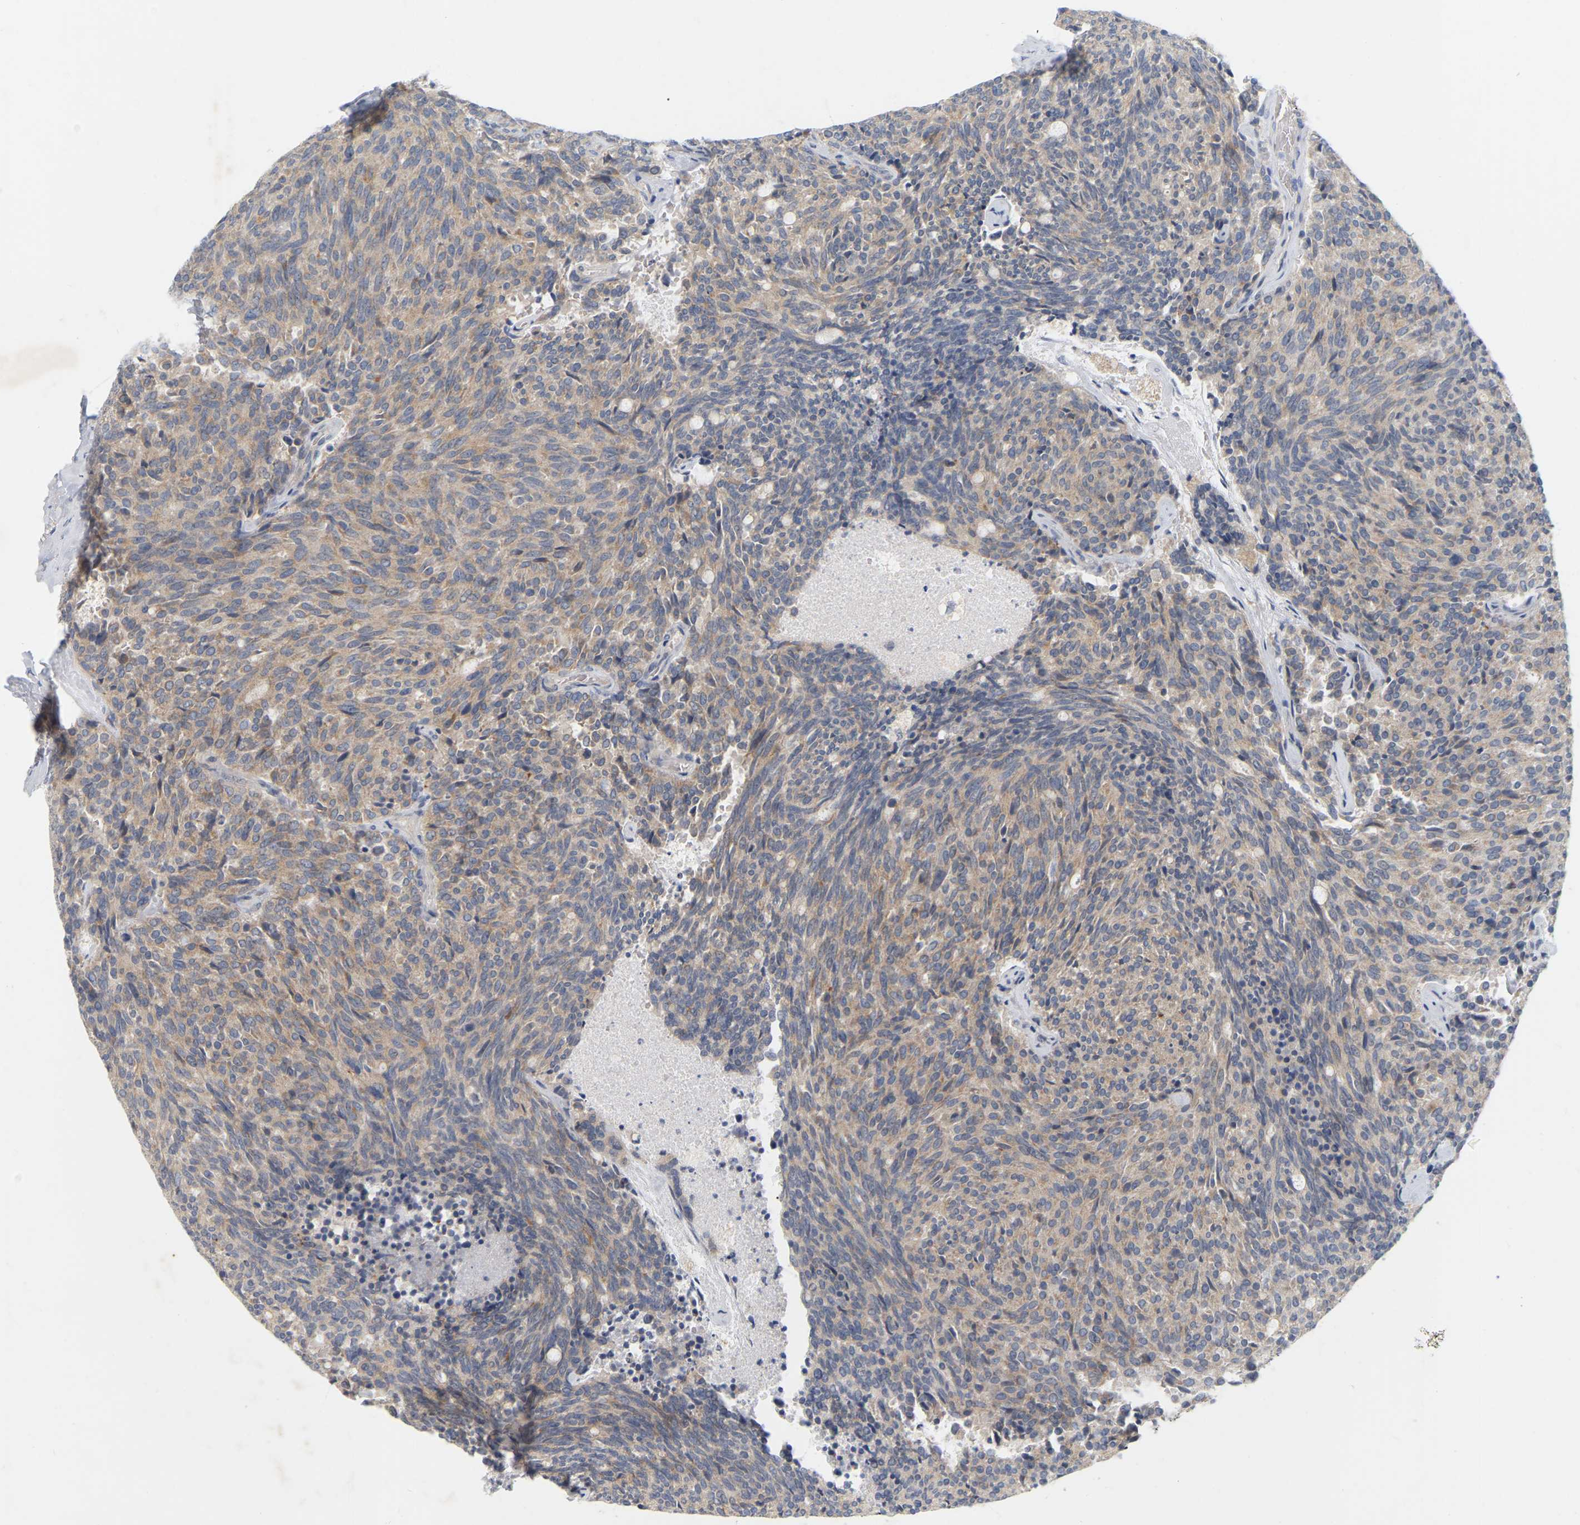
{"staining": {"intensity": "weak", "quantity": ">75%", "location": "cytoplasmic/membranous"}, "tissue": "carcinoid", "cell_type": "Tumor cells", "image_type": "cancer", "snomed": [{"axis": "morphology", "description": "Carcinoid, malignant, NOS"}, {"axis": "topography", "description": "Pancreas"}], "caption": "This is an image of immunohistochemistry staining of carcinoid, which shows weak positivity in the cytoplasmic/membranous of tumor cells.", "gene": "MINDY4", "patient": {"sex": "female", "age": 54}}